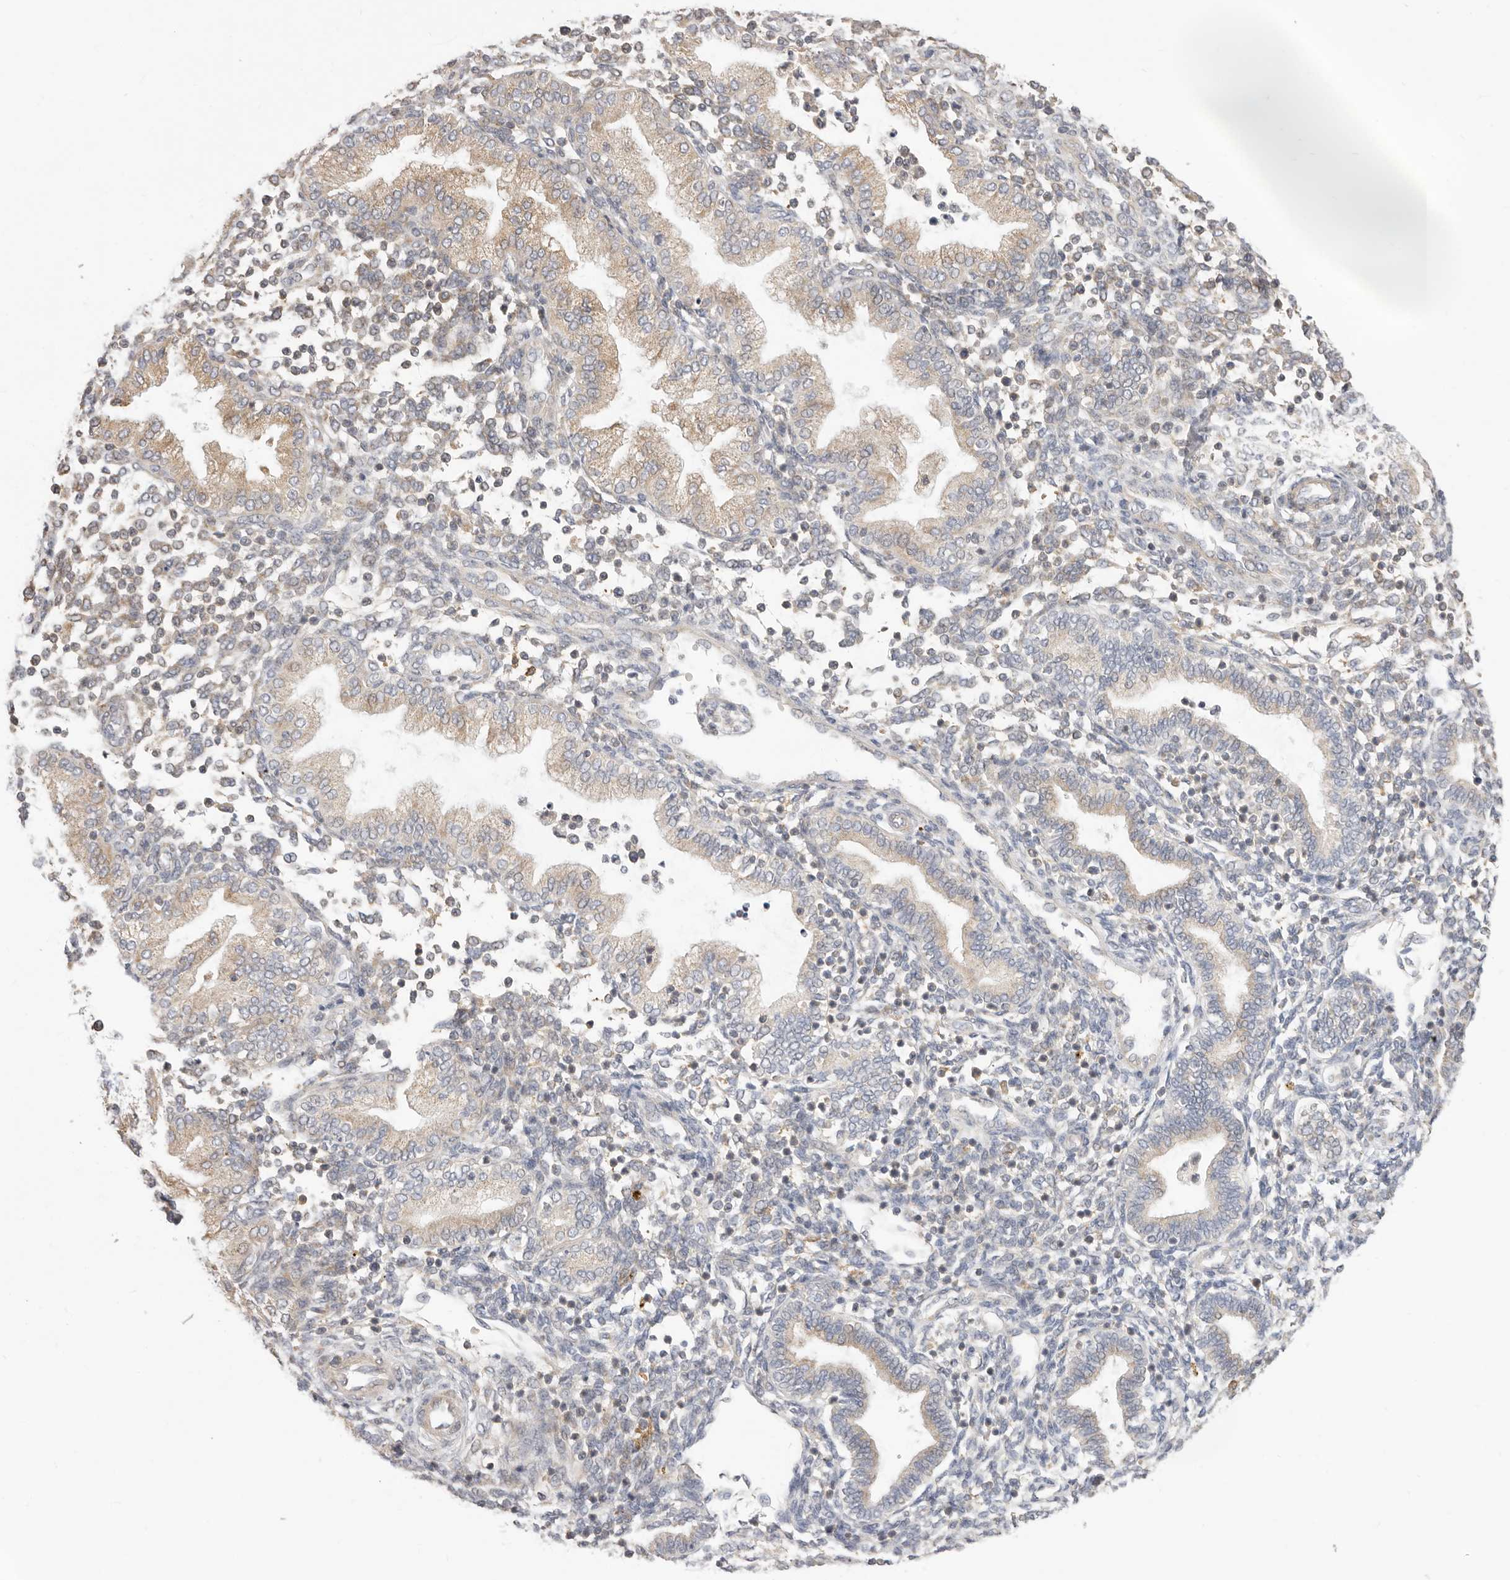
{"staining": {"intensity": "negative", "quantity": "none", "location": "none"}, "tissue": "endometrium", "cell_type": "Cells in endometrial stroma", "image_type": "normal", "snomed": [{"axis": "morphology", "description": "Normal tissue, NOS"}, {"axis": "topography", "description": "Endometrium"}], "caption": "DAB immunohistochemical staining of normal endometrium demonstrates no significant expression in cells in endometrial stroma. The staining was performed using DAB to visualize the protein expression in brown, while the nuclei were stained in blue with hematoxylin (Magnification: 20x).", "gene": "USH1C", "patient": {"sex": "female", "age": 53}}